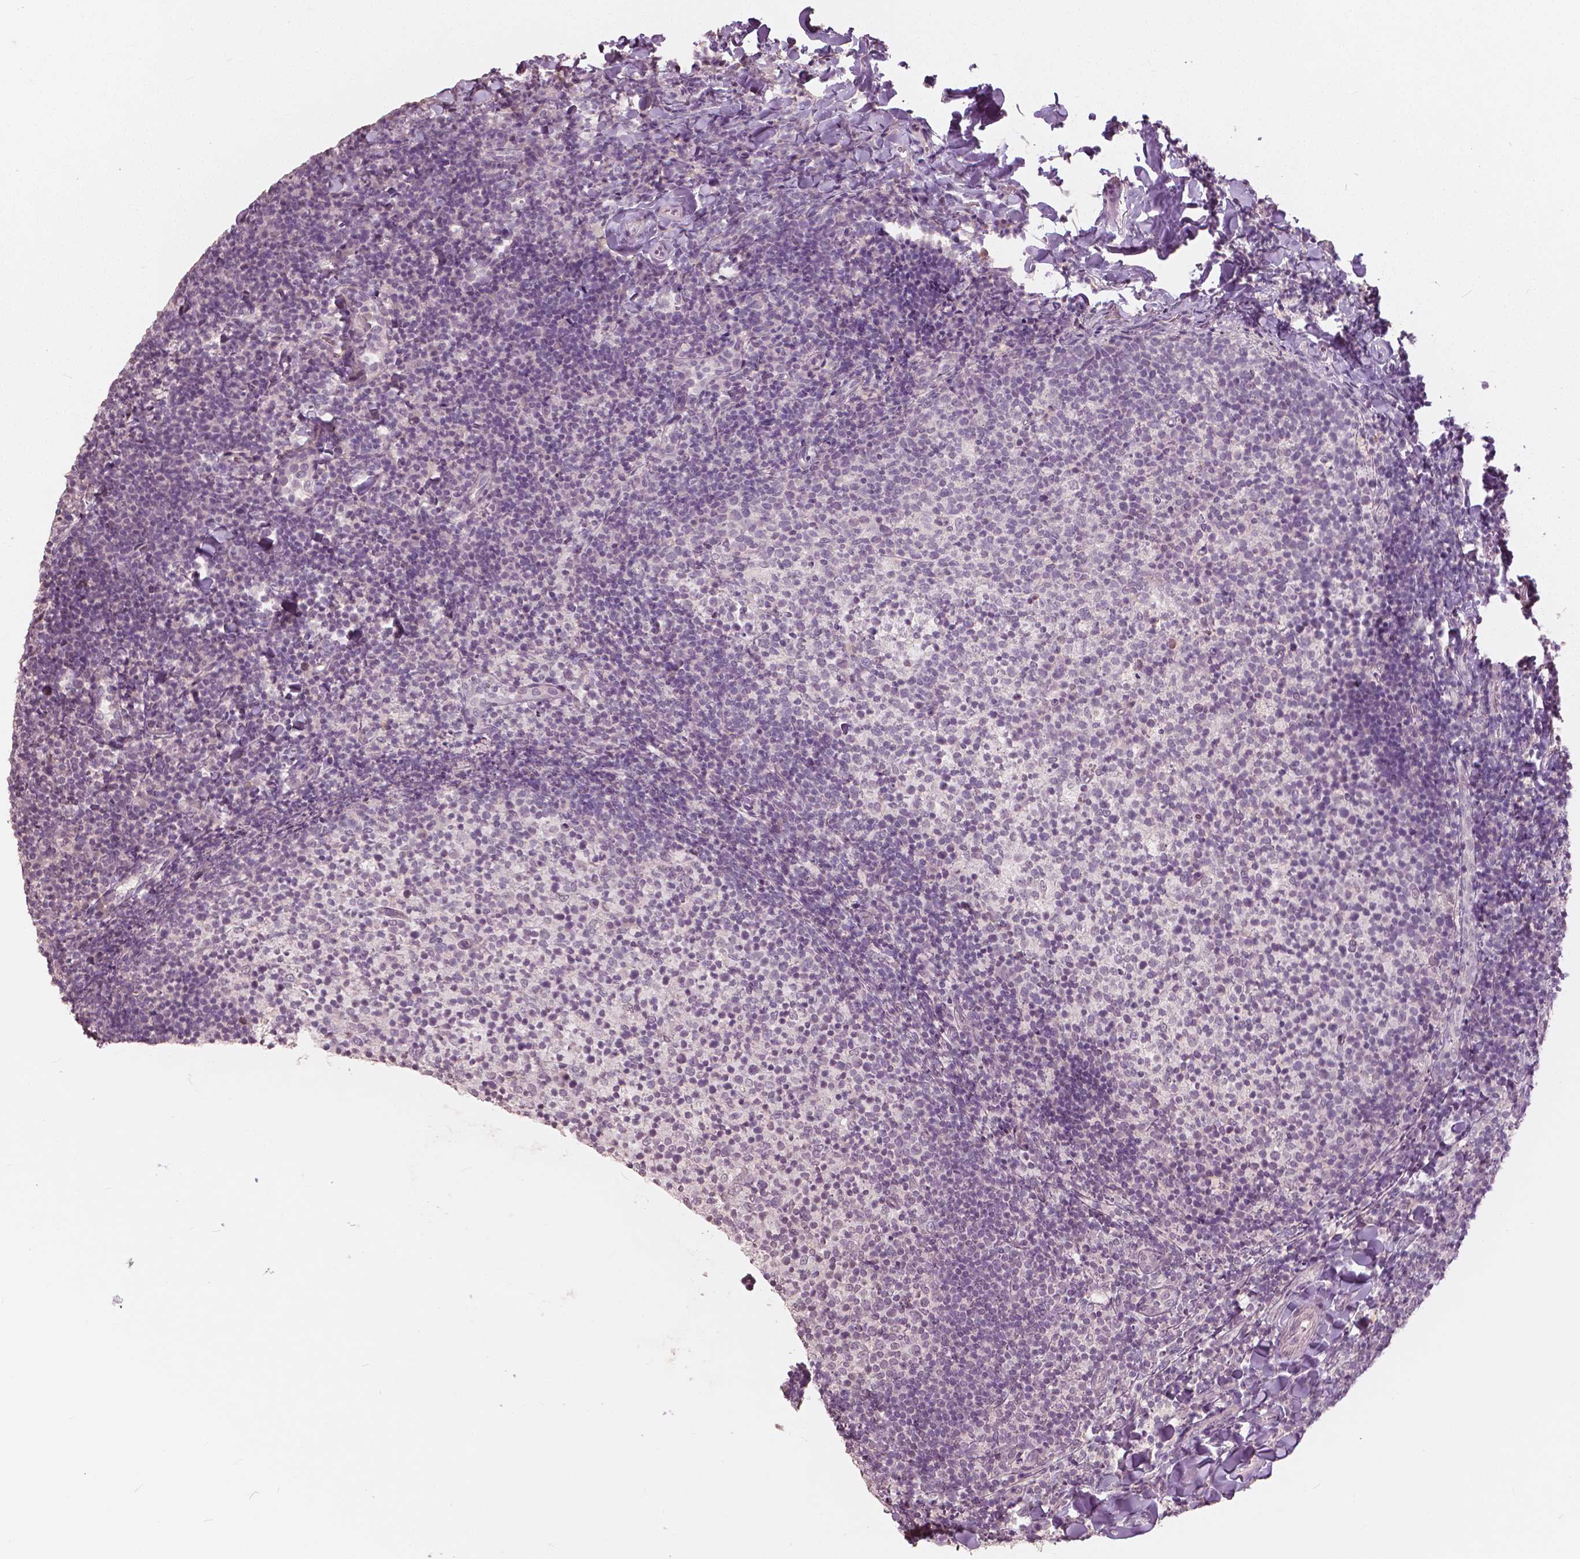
{"staining": {"intensity": "negative", "quantity": "none", "location": "none"}, "tissue": "tonsil", "cell_type": "Germinal center cells", "image_type": "normal", "snomed": [{"axis": "morphology", "description": "Normal tissue, NOS"}, {"axis": "topography", "description": "Tonsil"}], "caption": "Immunohistochemical staining of unremarkable human tonsil reveals no significant positivity in germinal center cells.", "gene": "NANOG", "patient": {"sex": "female", "age": 10}}